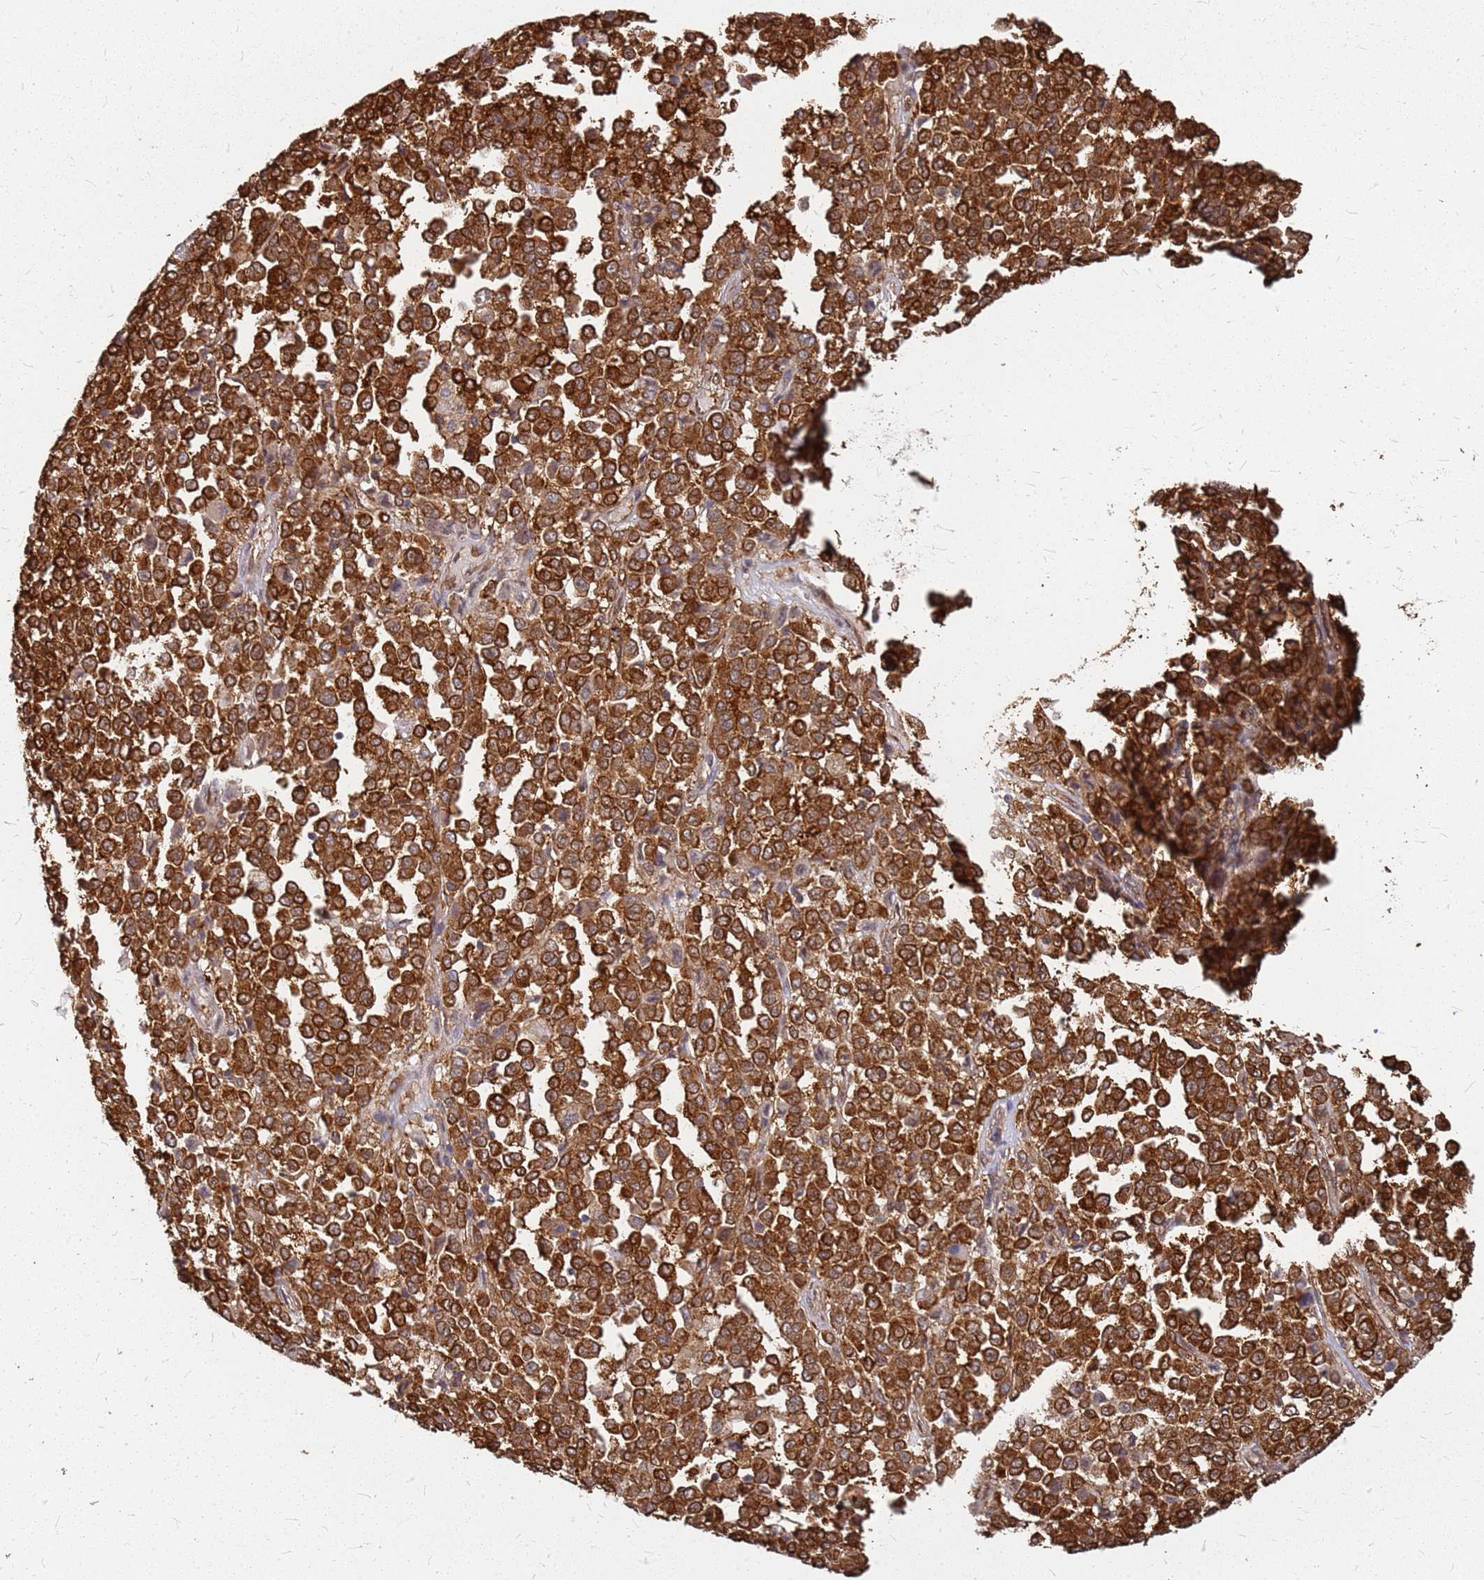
{"staining": {"intensity": "strong", "quantity": ">75%", "location": "cytoplasmic/membranous"}, "tissue": "melanoma", "cell_type": "Tumor cells", "image_type": "cancer", "snomed": [{"axis": "morphology", "description": "Malignant melanoma, Metastatic site"}, {"axis": "topography", "description": "Pancreas"}], "caption": "Approximately >75% of tumor cells in human melanoma display strong cytoplasmic/membranous protein staining as visualized by brown immunohistochemical staining.", "gene": "HDX", "patient": {"sex": "female", "age": 30}}